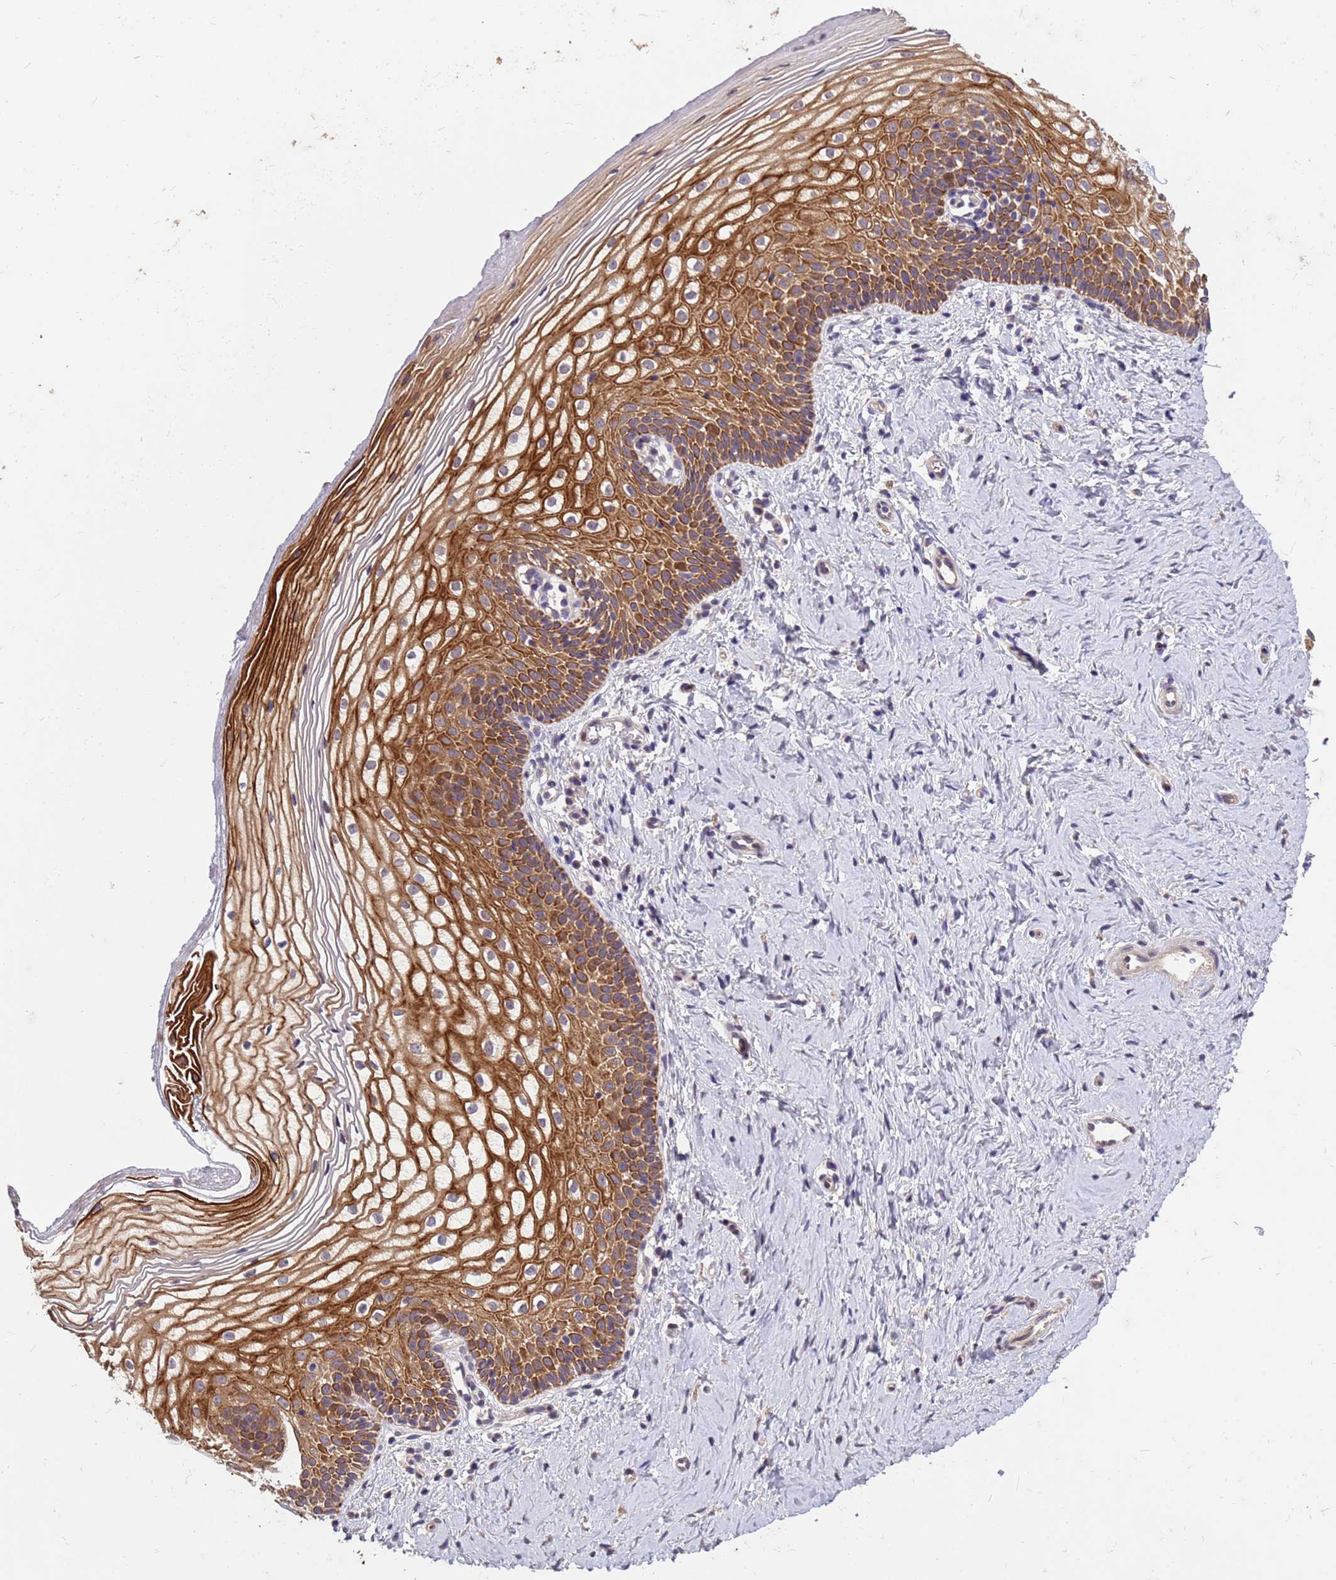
{"staining": {"intensity": "moderate", "quantity": ">75%", "location": "cytoplasmic/membranous"}, "tissue": "vagina", "cell_type": "Squamous epithelial cells", "image_type": "normal", "snomed": [{"axis": "morphology", "description": "Normal tissue, NOS"}, {"axis": "topography", "description": "Vagina"}], "caption": "Vagina stained with a brown dye displays moderate cytoplasmic/membranous positive positivity in approximately >75% of squamous epithelial cells.", "gene": "PPP2CA", "patient": {"sex": "female", "age": 56}}